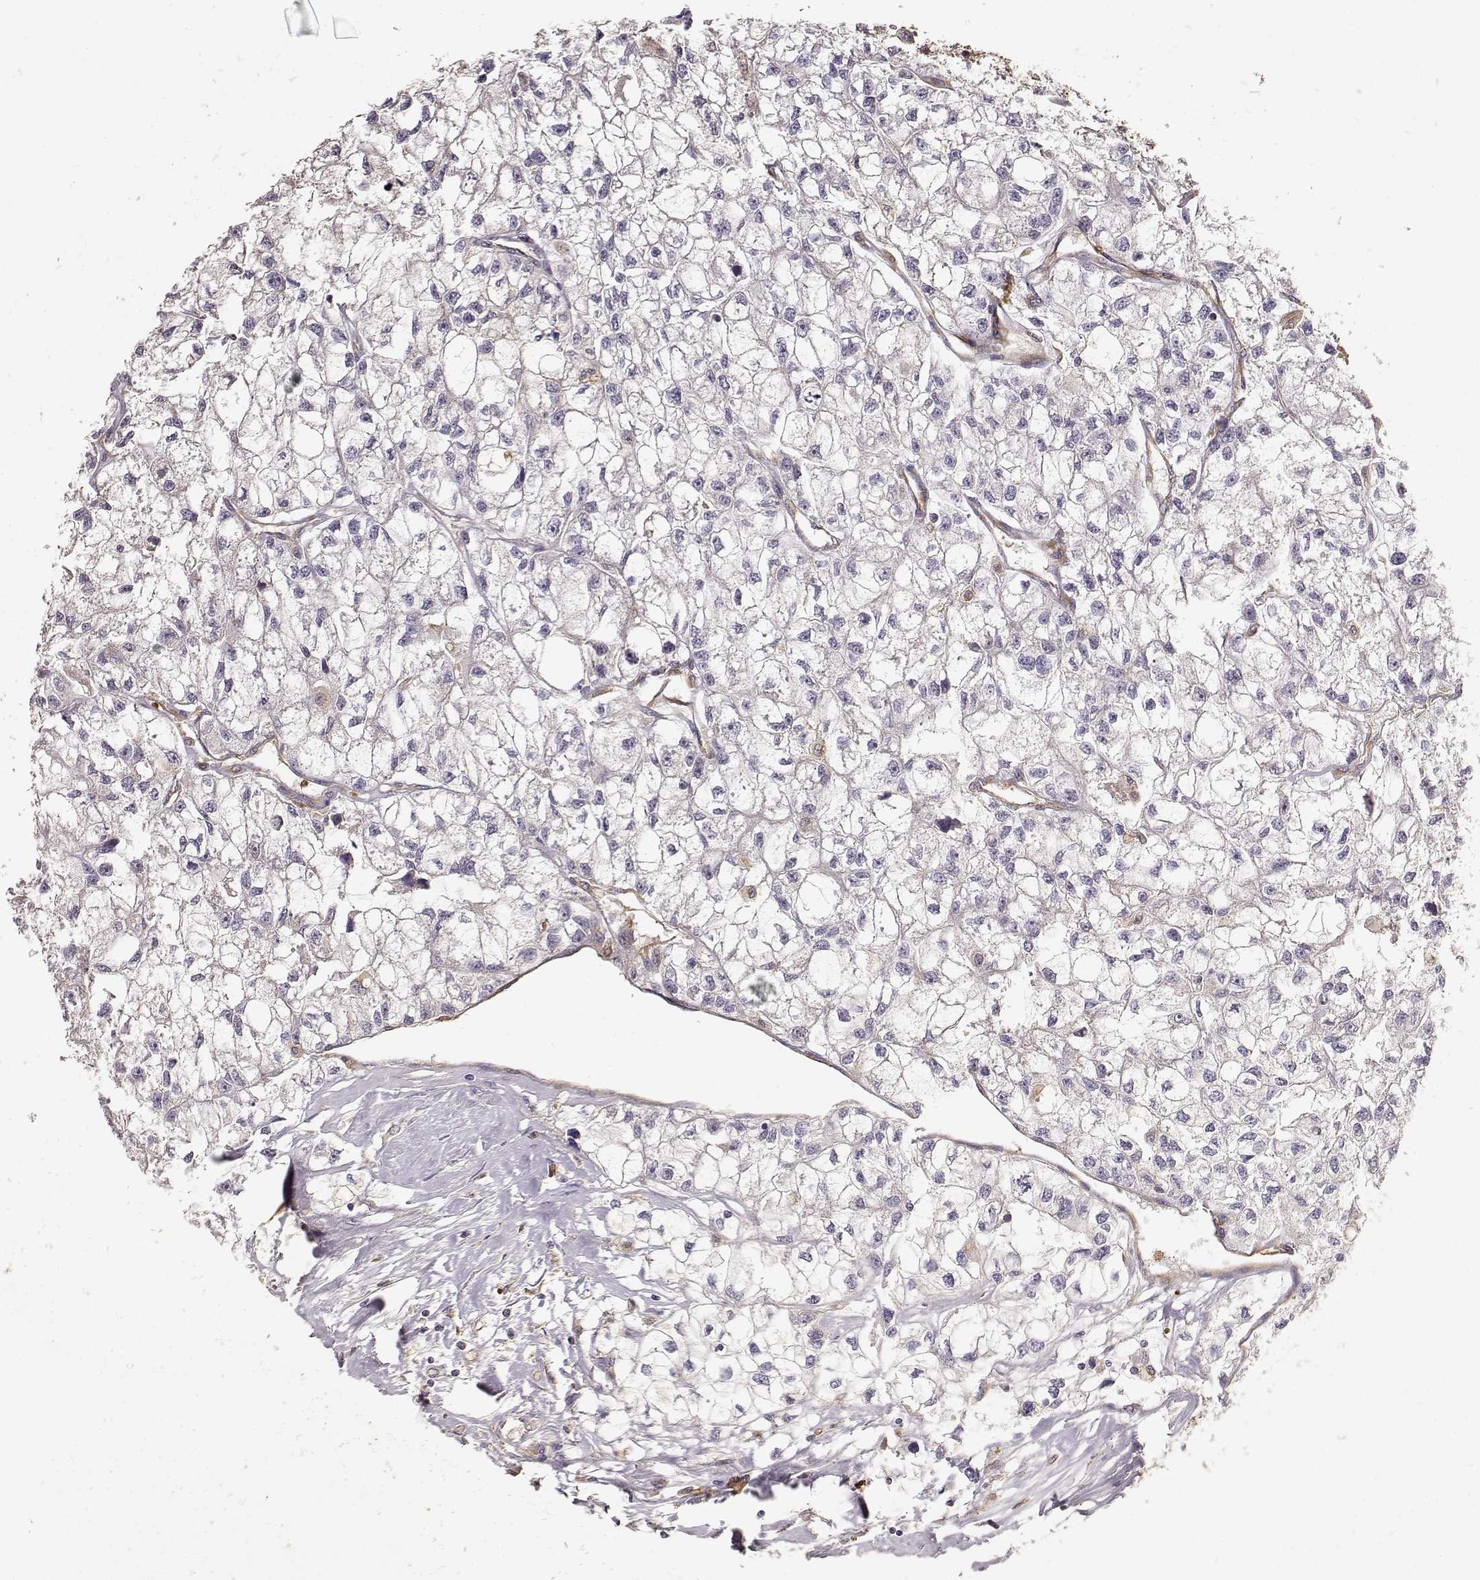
{"staining": {"intensity": "negative", "quantity": "none", "location": "none"}, "tissue": "renal cancer", "cell_type": "Tumor cells", "image_type": "cancer", "snomed": [{"axis": "morphology", "description": "Adenocarcinoma, NOS"}, {"axis": "topography", "description": "Kidney"}], "caption": "IHC image of neoplastic tissue: renal cancer stained with DAB demonstrates no significant protein positivity in tumor cells.", "gene": "ARHGEF2", "patient": {"sex": "male", "age": 56}}